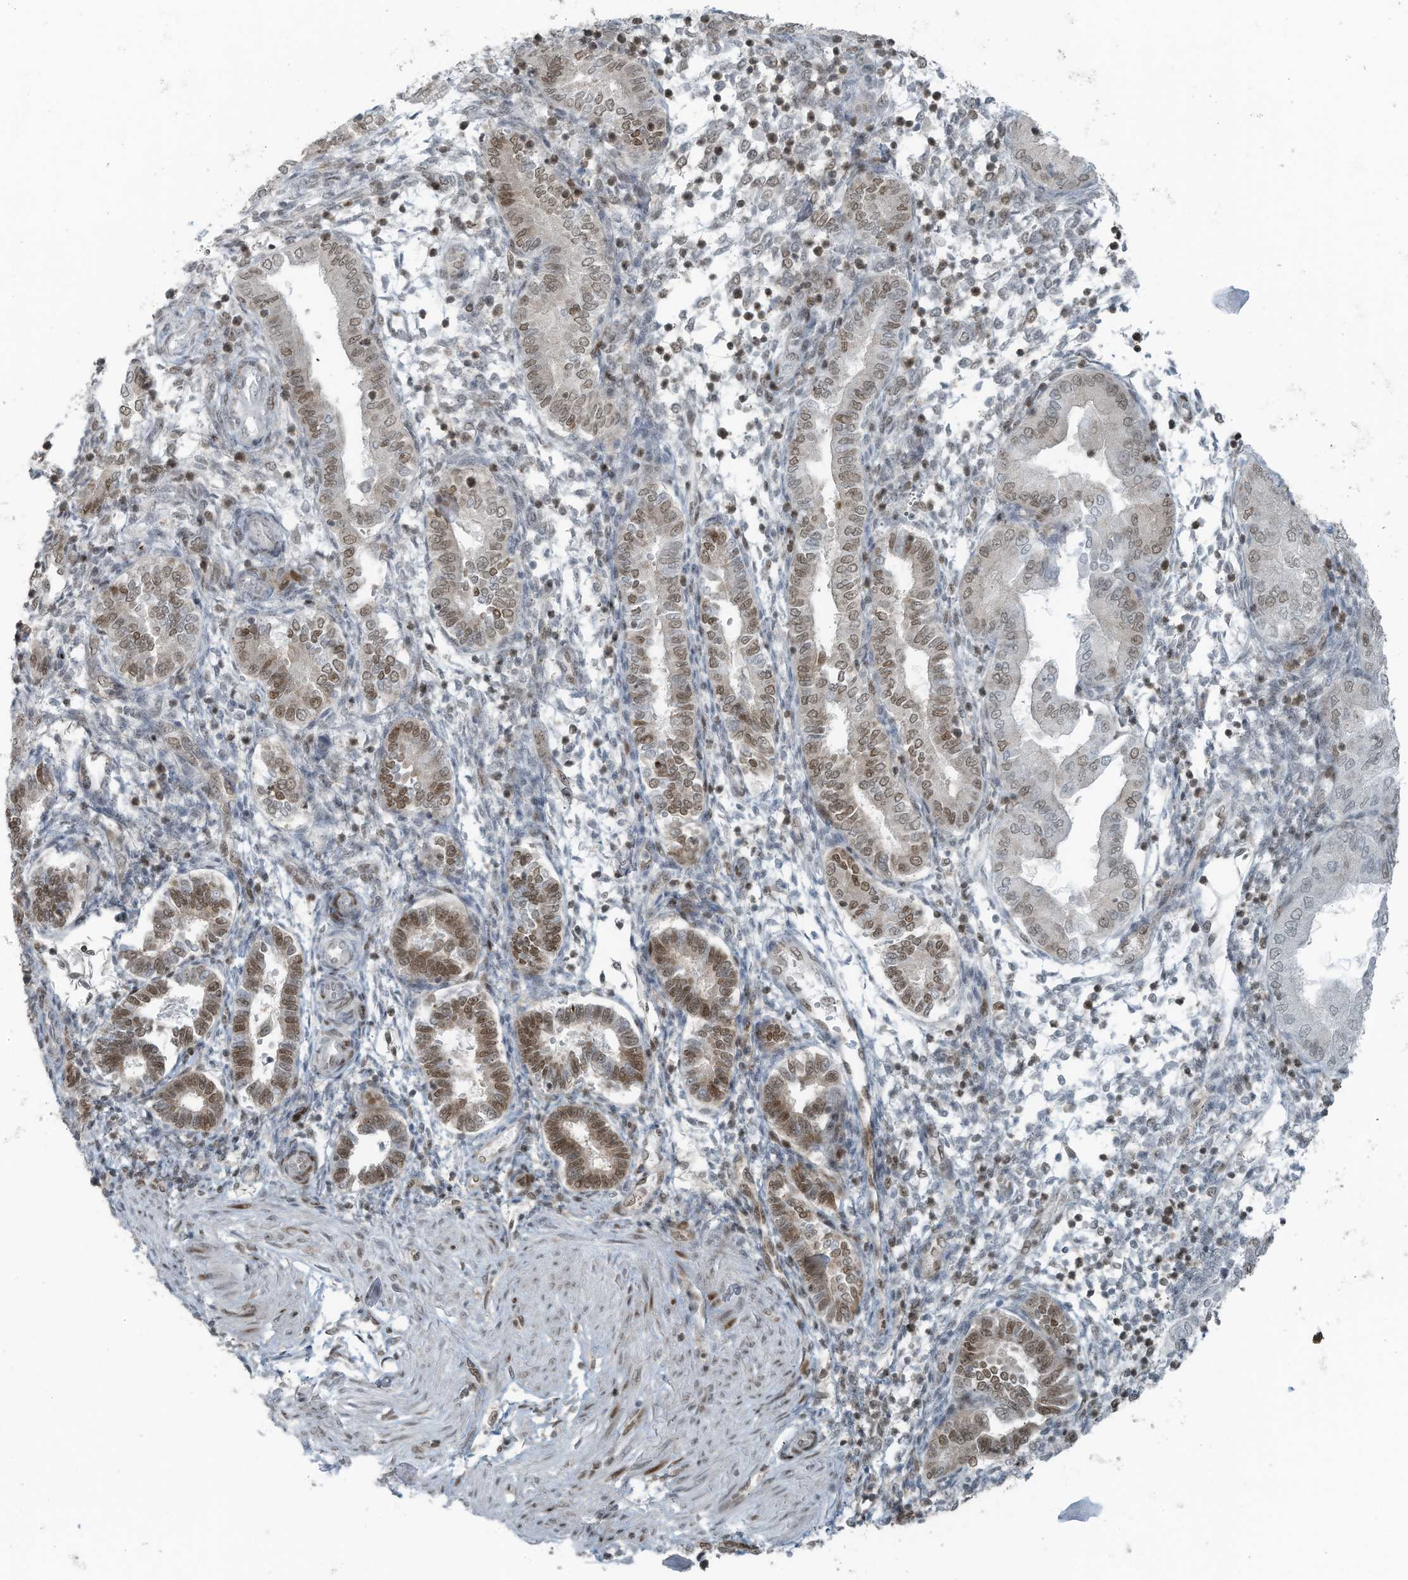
{"staining": {"intensity": "moderate", "quantity": "25%-75%", "location": "nuclear"}, "tissue": "endometrium", "cell_type": "Cells in endometrial stroma", "image_type": "normal", "snomed": [{"axis": "morphology", "description": "Normal tissue, NOS"}, {"axis": "topography", "description": "Endometrium"}], "caption": "Brown immunohistochemical staining in unremarkable human endometrium reveals moderate nuclear expression in about 25%-75% of cells in endometrial stroma. Nuclei are stained in blue.", "gene": "PCNP", "patient": {"sex": "female", "age": 53}}